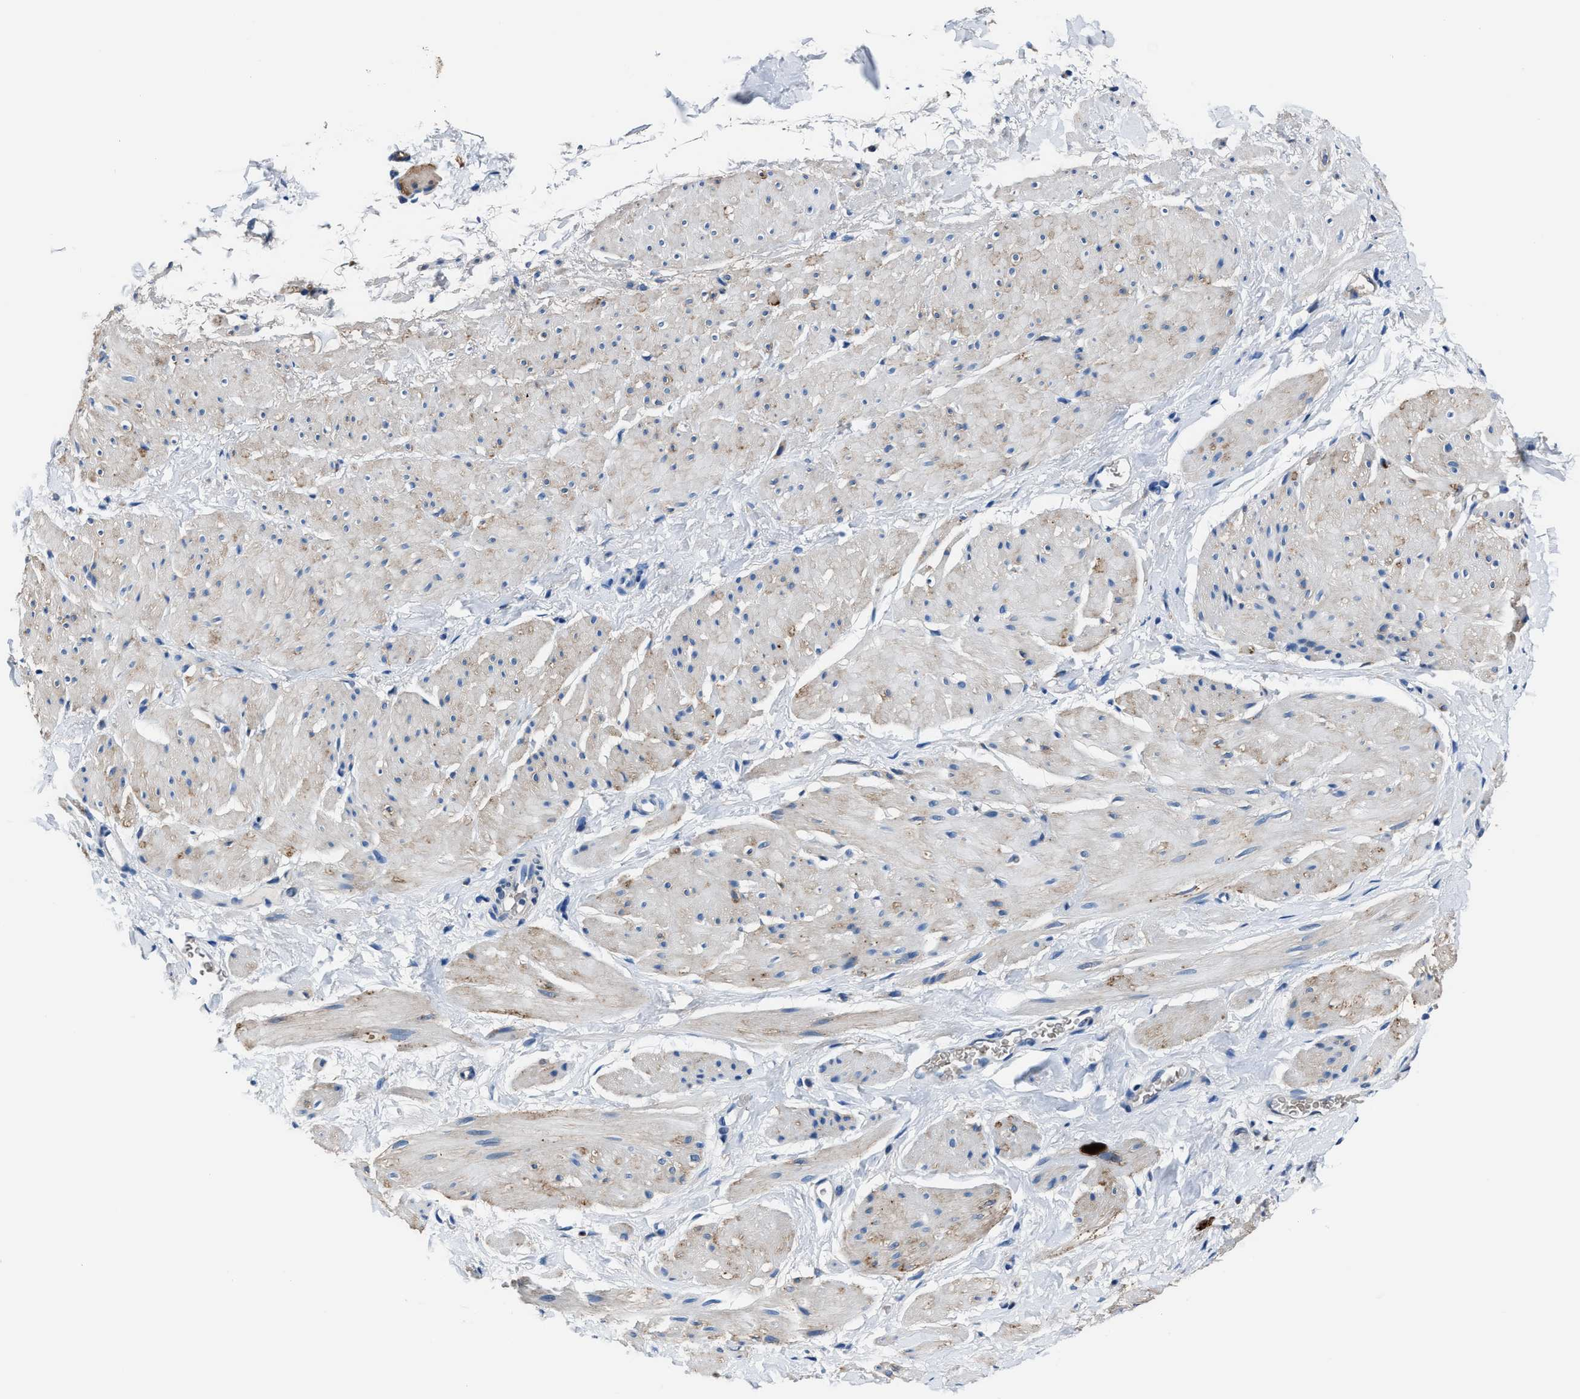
{"staining": {"intensity": "weak", "quantity": "<25%", "location": "cytoplasmic/membranous"}, "tissue": "smooth muscle", "cell_type": "Smooth muscle cells", "image_type": "normal", "snomed": [{"axis": "morphology", "description": "Normal tissue, NOS"}, {"axis": "topography", "description": "Smooth muscle"}], "caption": "DAB immunohistochemical staining of normal smooth muscle exhibits no significant staining in smooth muscle cells. Nuclei are stained in blue.", "gene": "FTL", "patient": {"sex": "male", "age": 16}}